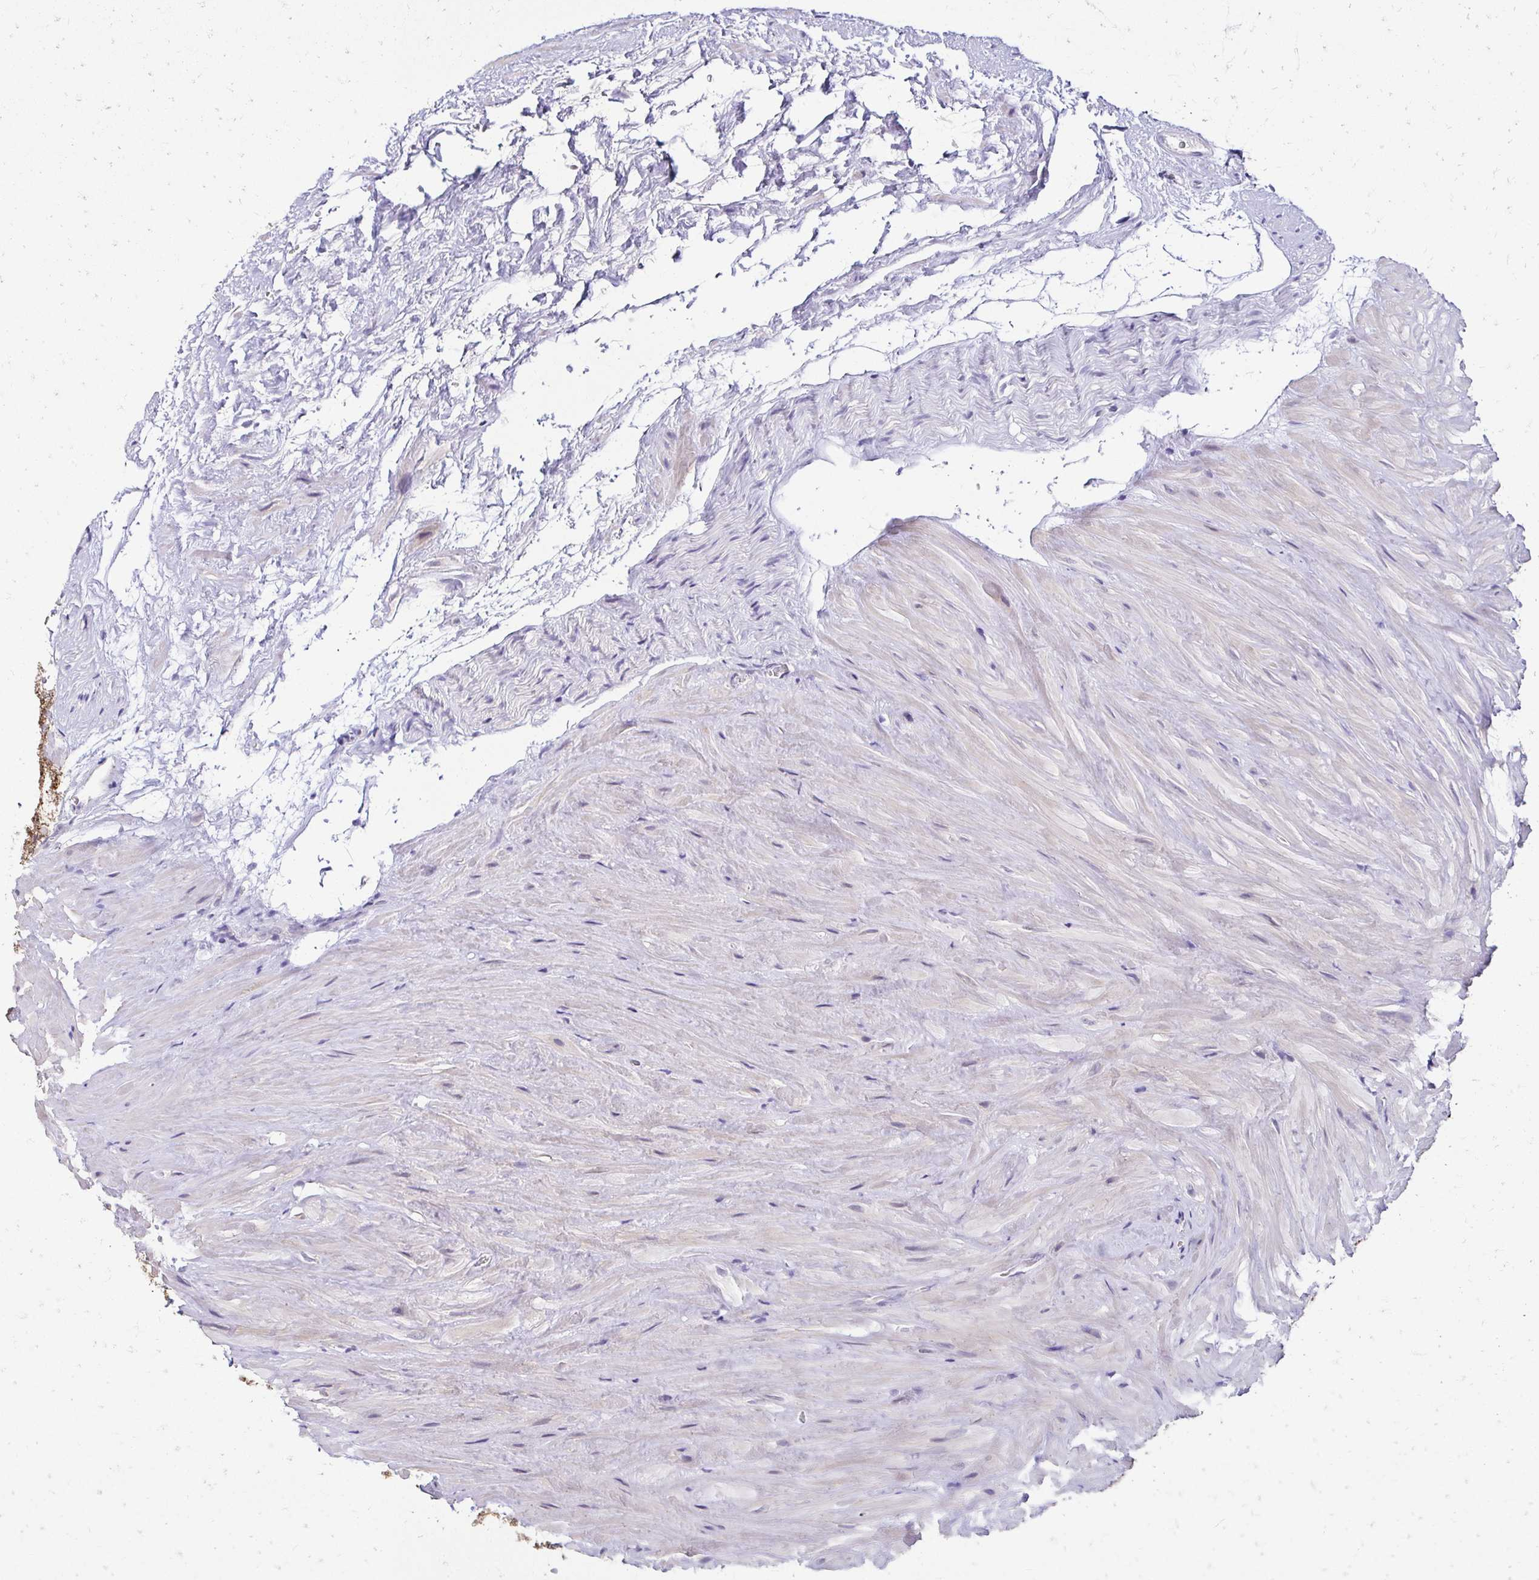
{"staining": {"intensity": "negative", "quantity": "none", "location": "none"}, "tissue": "seminal vesicle", "cell_type": "Glandular cells", "image_type": "normal", "snomed": [{"axis": "morphology", "description": "Normal tissue, NOS"}, {"axis": "topography", "description": "Seminal veicle"}], "caption": "Image shows no protein positivity in glandular cells of unremarkable seminal vesicle. (DAB immunohistochemistry with hematoxylin counter stain).", "gene": "C1QTNF2", "patient": {"sex": "male", "age": 68}}